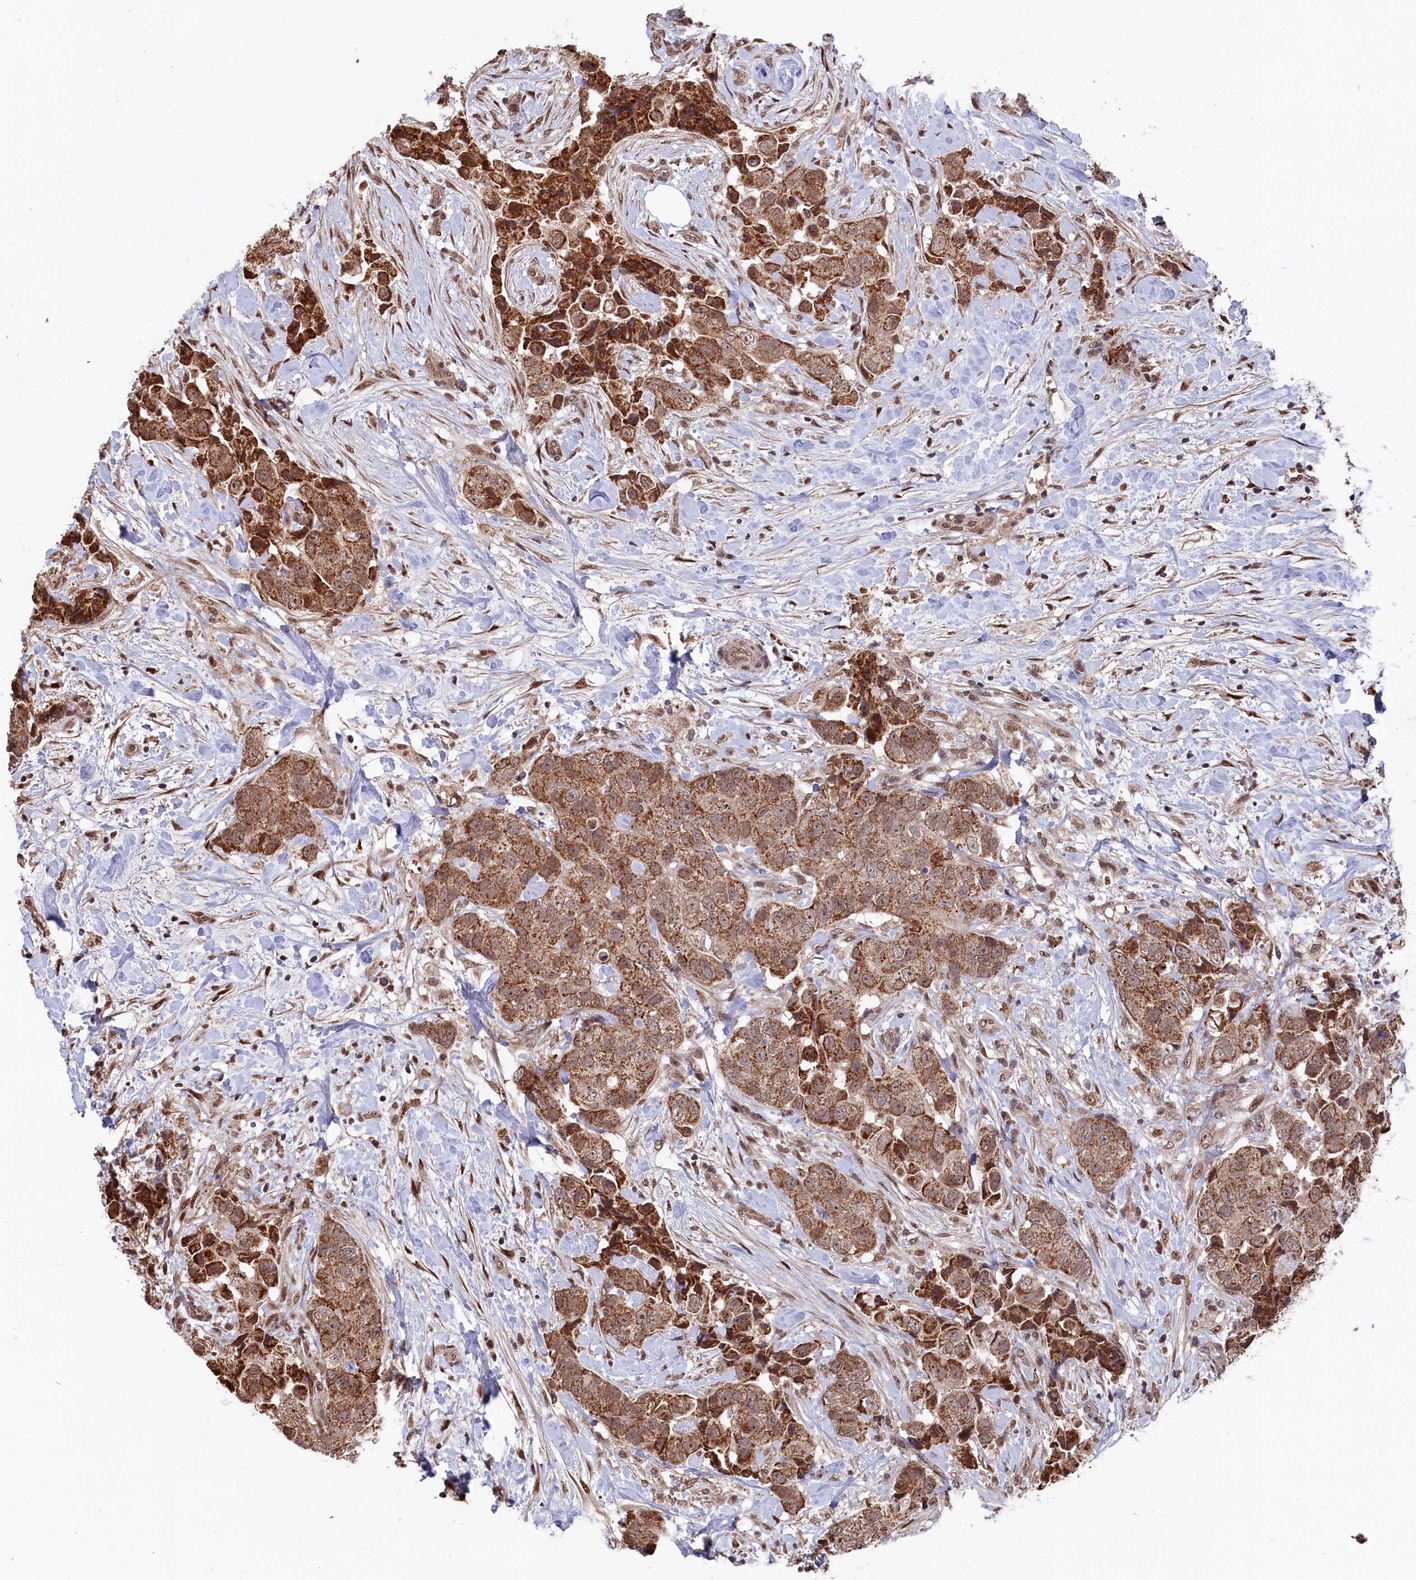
{"staining": {"intensity": "strong", "quantity": ">75%", "location": "cytoplasmic/membranous,nuclear"}, "tissue": "breast cancer", "cell_type": "Tumor cells", "image_type": "cancer", "snomed": [{"axis": "morphology", "description": "Normal tissue, NOS"}, {"axis": "morphology", "description": "Duct carcinoma"}, {"axis": "topography", "description": "Breast"}], "caption": "Immunohistochemistry (IHC) photomicrograph of neoplastic tissue: human intraductal carcinoma (breast) stained using immunohistochemistry exhibits high levels of strong protein expression localized specifically in the cytoplasmic/membranous and nuclear of tumor cells, appearing as a cytoplasmic/membranous and nuclear brown color.", "gene": "CLPX", "patient": {"sex": "female", "age": 62}}